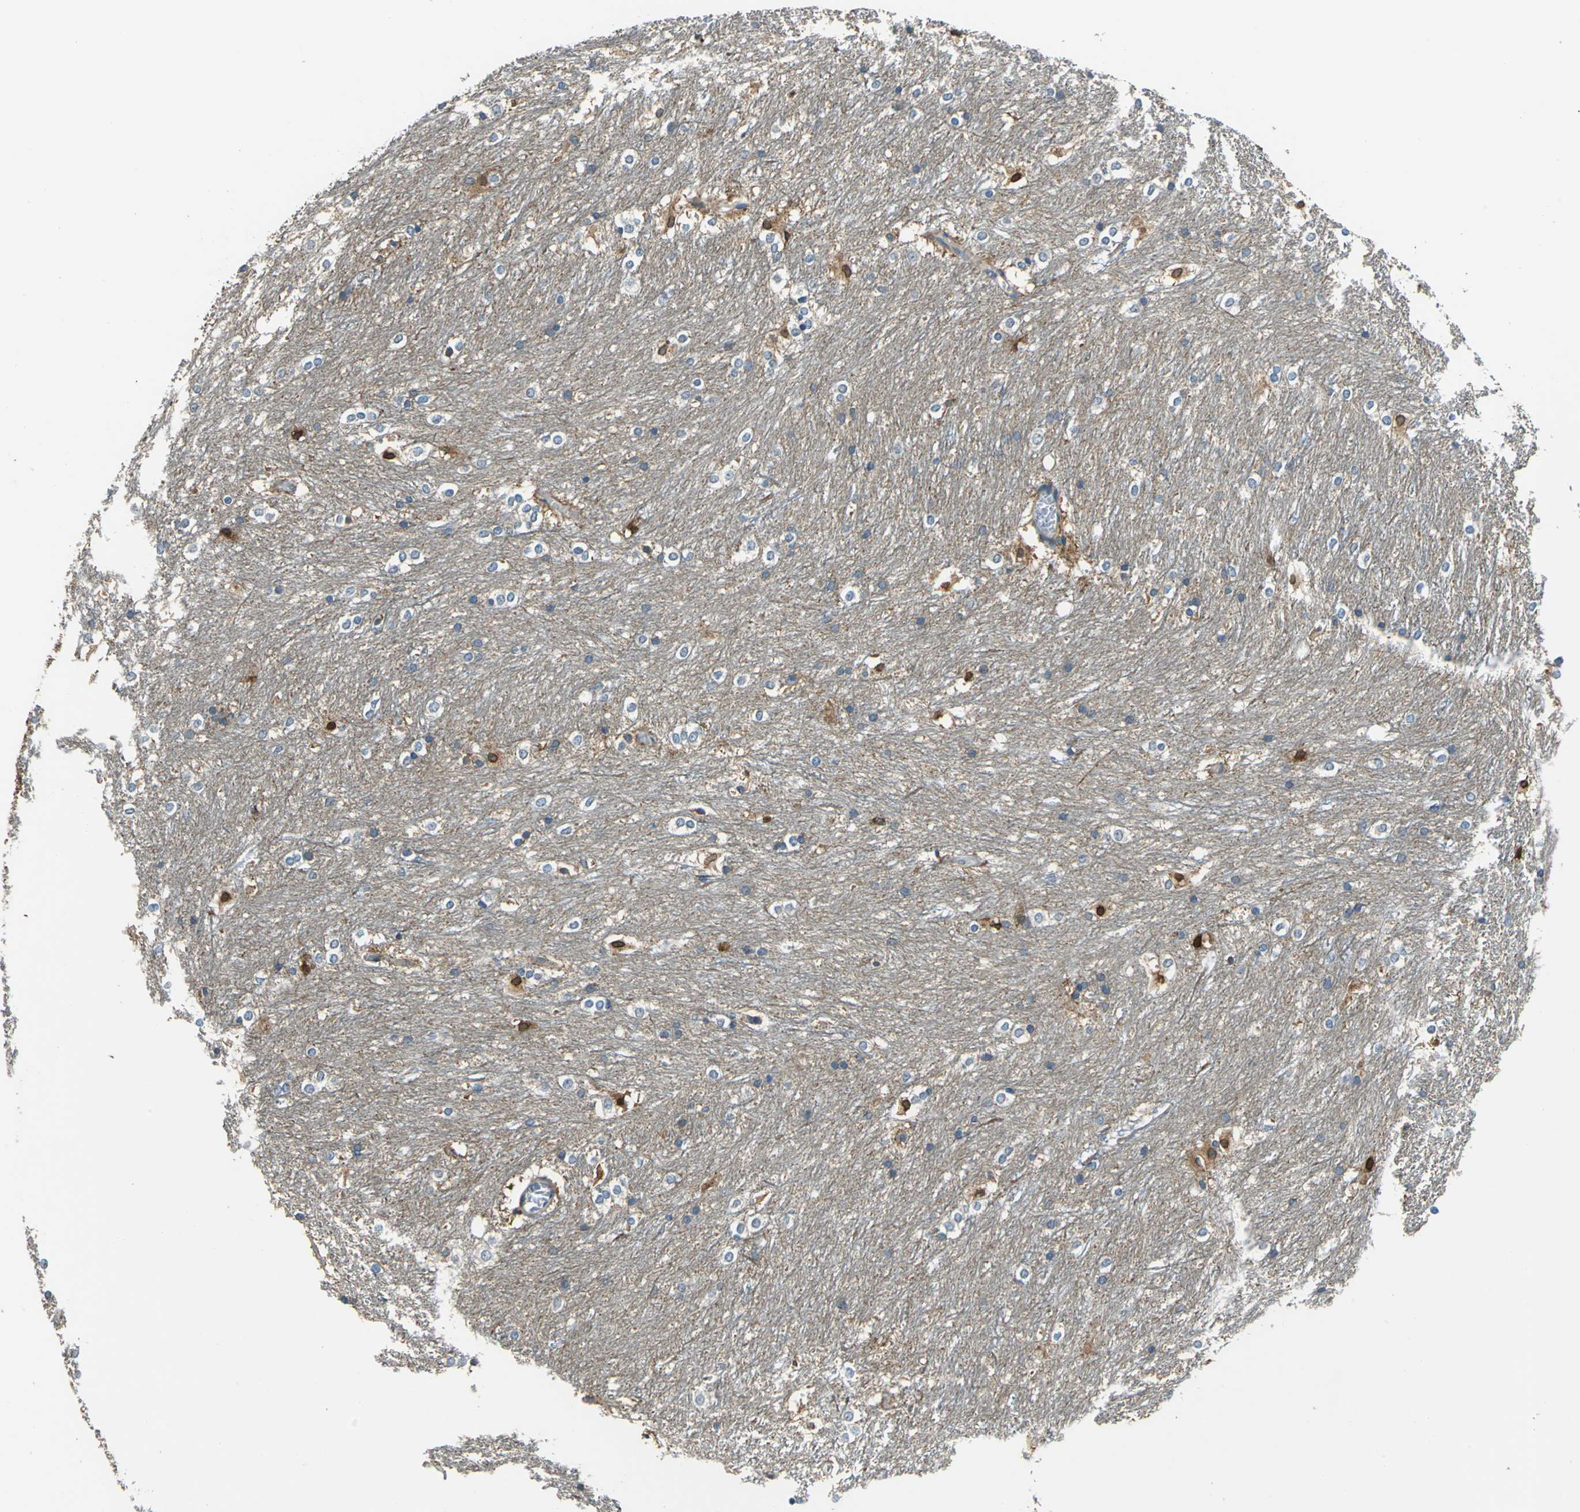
{"staining": {"intensity": "strong", "quantity": "<25%", "location": "cytoplasmic/membranous"}, "tissue": "caudate", "cell_type": "Glial cells", "image_type": "normal", "snomed": [{"axis": "morphology", "description": "Normal tissue, NOS"}, {"axis": "topography", "description": "Lateral ventricle wall"}], "caption": "Brown immunohistochemical staining in benign caudate reveals strong cytoplasmic/membranous staining in approximately <25% of glial cells.", "gene": "PRKCA", "patient": {"sex": "female", "age": 19}}